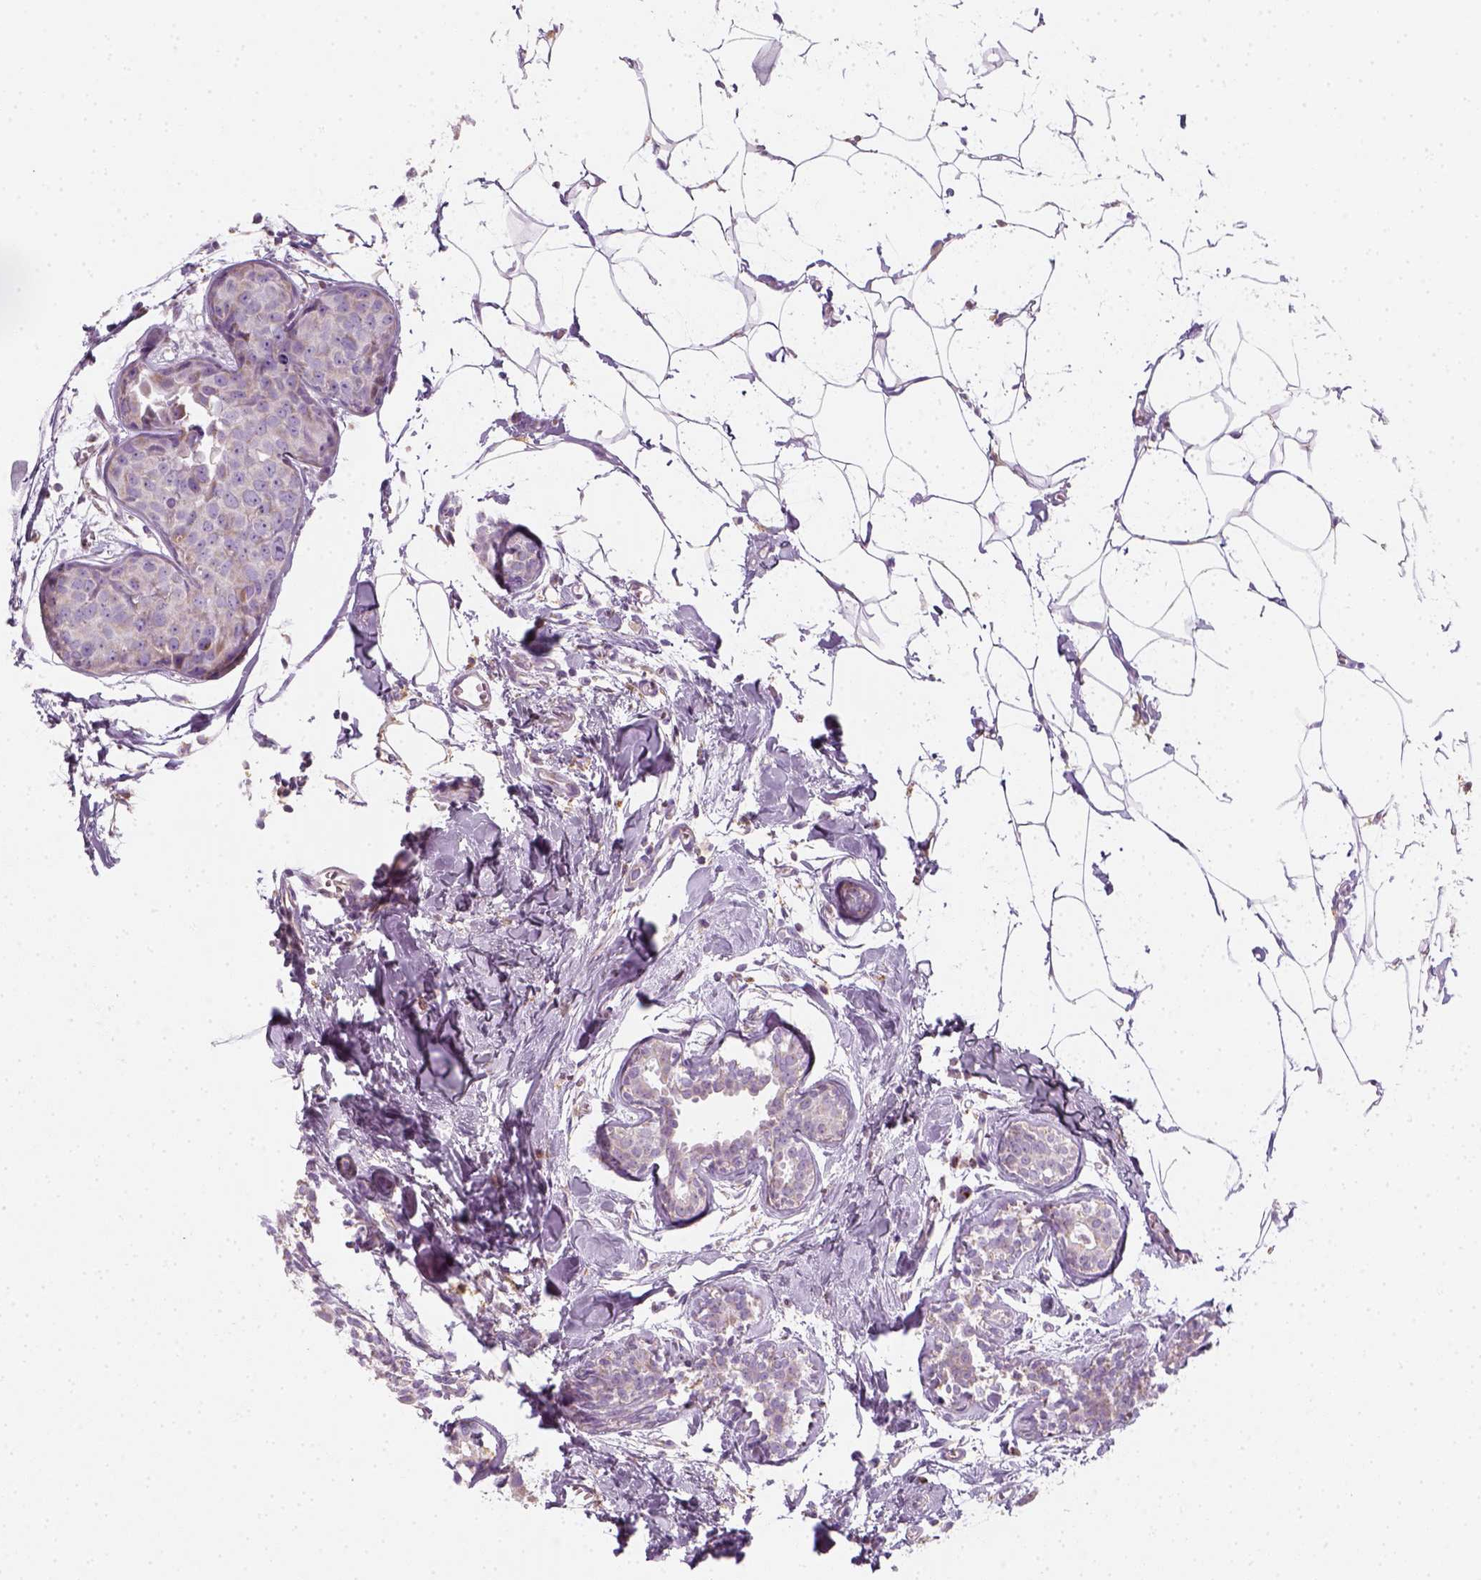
{"staining": {"intensity": "negative", "quantity": "none", "location": "none"}, "tissue": "breast cancer", "cell_type": "Tumor cells", "image_type": "cancer", "snomed": [{"axis": "morphology", "description": "Duct carcinoma"}, {"axis": "topography", "description": "Breast"}], "caption": "An image of human breast infiltrating ductal carcinoma is negative for staining in tumor cells.", "gene": "AWAT2", "patient": {"sex": "female", "age": 38}}